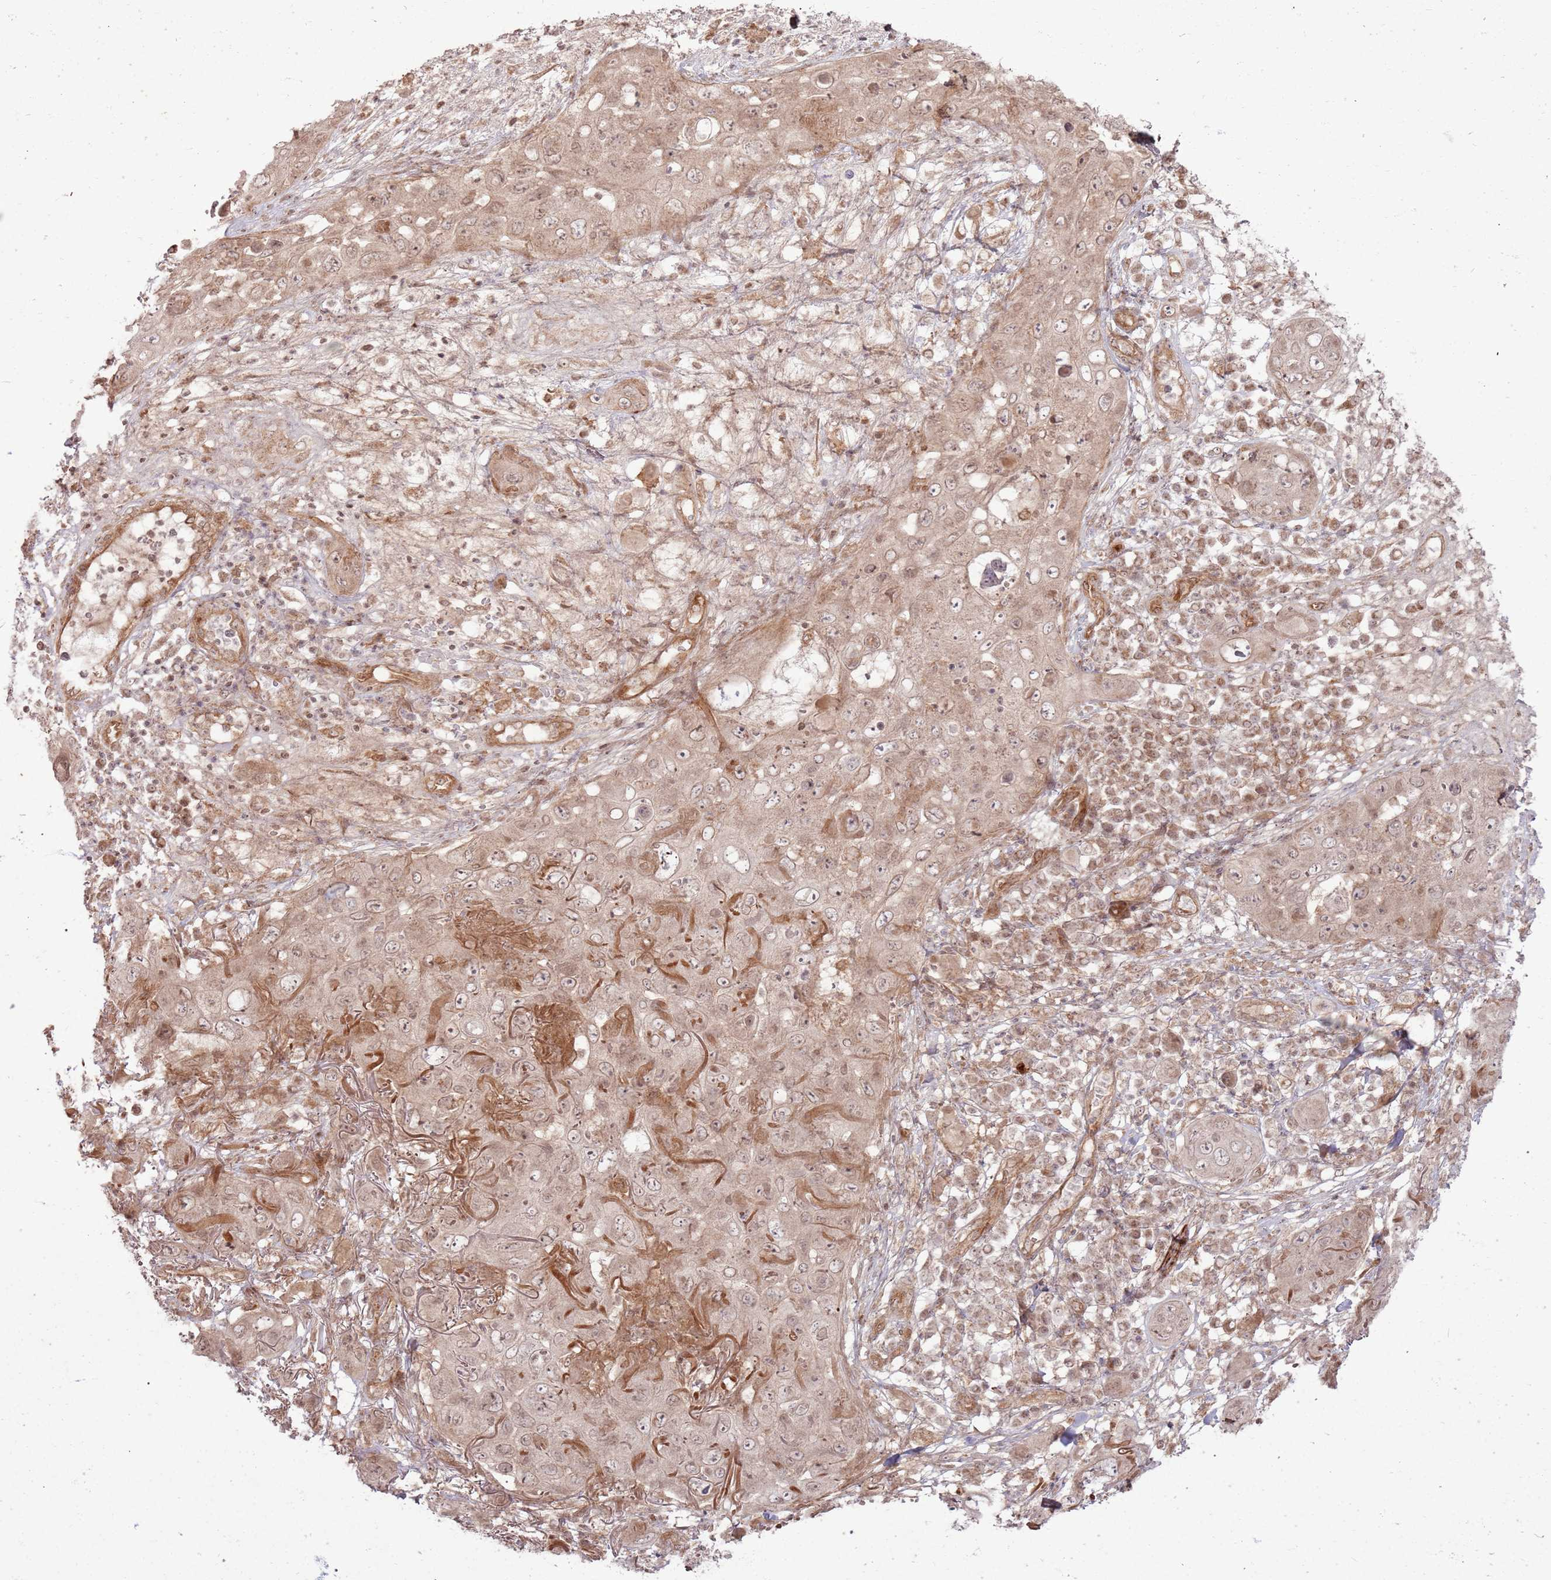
{"staining": {"intensity": "moderate", "quantity": ">75%", "location": "cytoplasmic/membranous,nuclear"}, "tissue": "skin cancer", "cell_type": "Tumor cells", "image_type": "cancer", "snomed": [{"axis": "morphology", "description": "Squamous cell carcinoma in situ, NOS"}, {"axis": "morphology", "description": "Squamous cell carcinoma, NOS"}, {"axis": "topography", "description": "Skin"}], "caption": "Skin cancer stained with immunohistochemistry (IHC) demonstrates moderate cytoplasmic/membranous and nuclear expression in approximately >75% of tumor cells.", "gene": "ZNF623", "patient": {"sex": "male", "age": 93}}